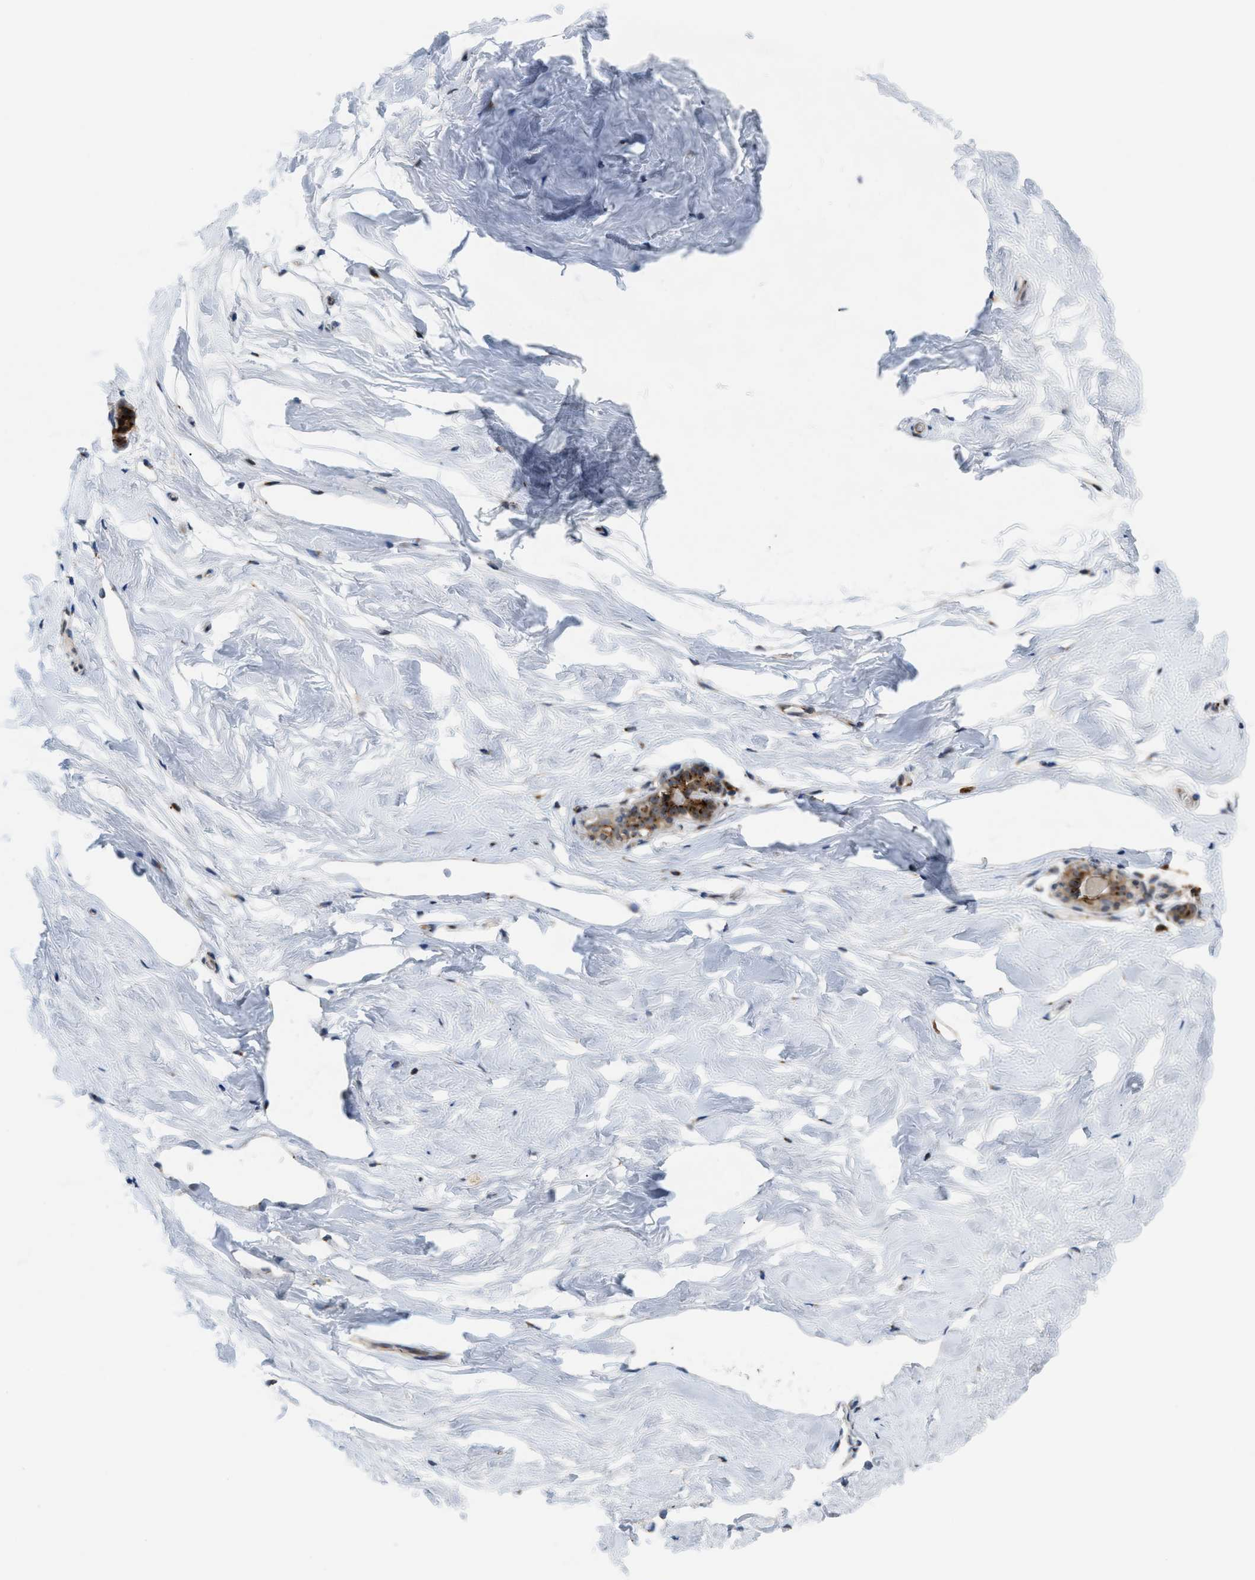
{"staining": {"intensity": "moderate", "quantity": ">75%", "location": "cytoplasmic/membranous"}, "tissue": "breast", "cell_type": "Adipocytes", "image_type": "normal", "snomed": [{"axis": "morphology", "description": "Normal tissue, NOS"}, {"axis": "topography", "description": "Breast"}], "caption": "A medium amount of moderate cytoplasmic/membranous expression is identified in about >75% of adipocytes in unremarkable breast. (Stains: DAB (3,3'-diaminobenzidine) in brown, nuclei in blue, Microscopy: brightfield microscopy at high magnification).", "gene": "SLC38A10", "patient": {"sex": "female", "age": 62}}